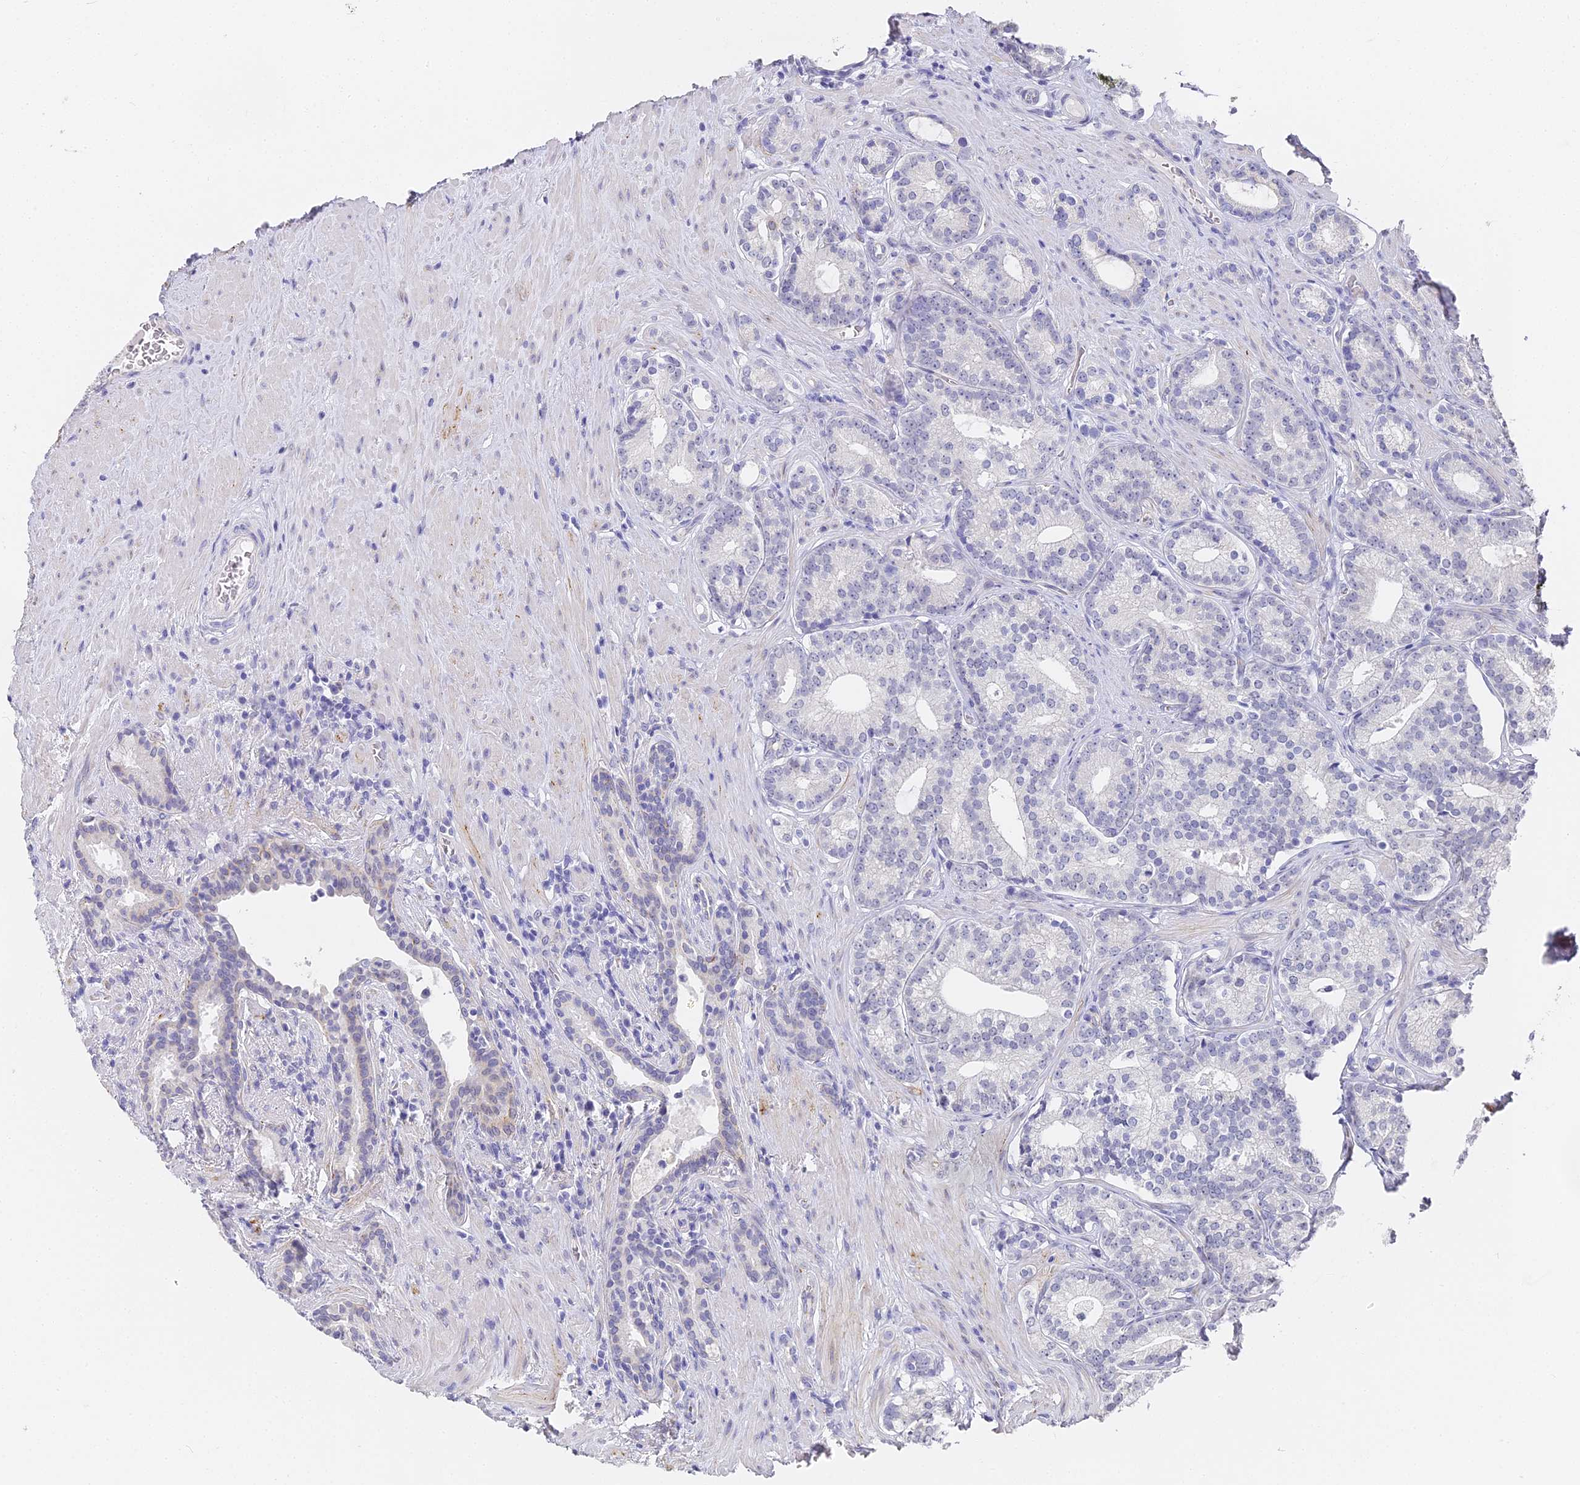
{"staining": {"intensity": "negative", "quantity": "none", "location": "none"}, "tissue": "prostate cancer", "cell_type": "Tumor cells", "image_type": "cancer", "snomed": [{"axis": "morphology", "description": "Adenocarcinoma, Low grade"}, {"axis": "topography", "description": "Prostate"}], "caption": "The histopathology image displays no significant positivity in tumor cells of adenocarcinoma (low-grade) (prostate). Nuclei are stained in blue.", "gene": "GJA1", "patient": {"sex": "male", "age": 71}}